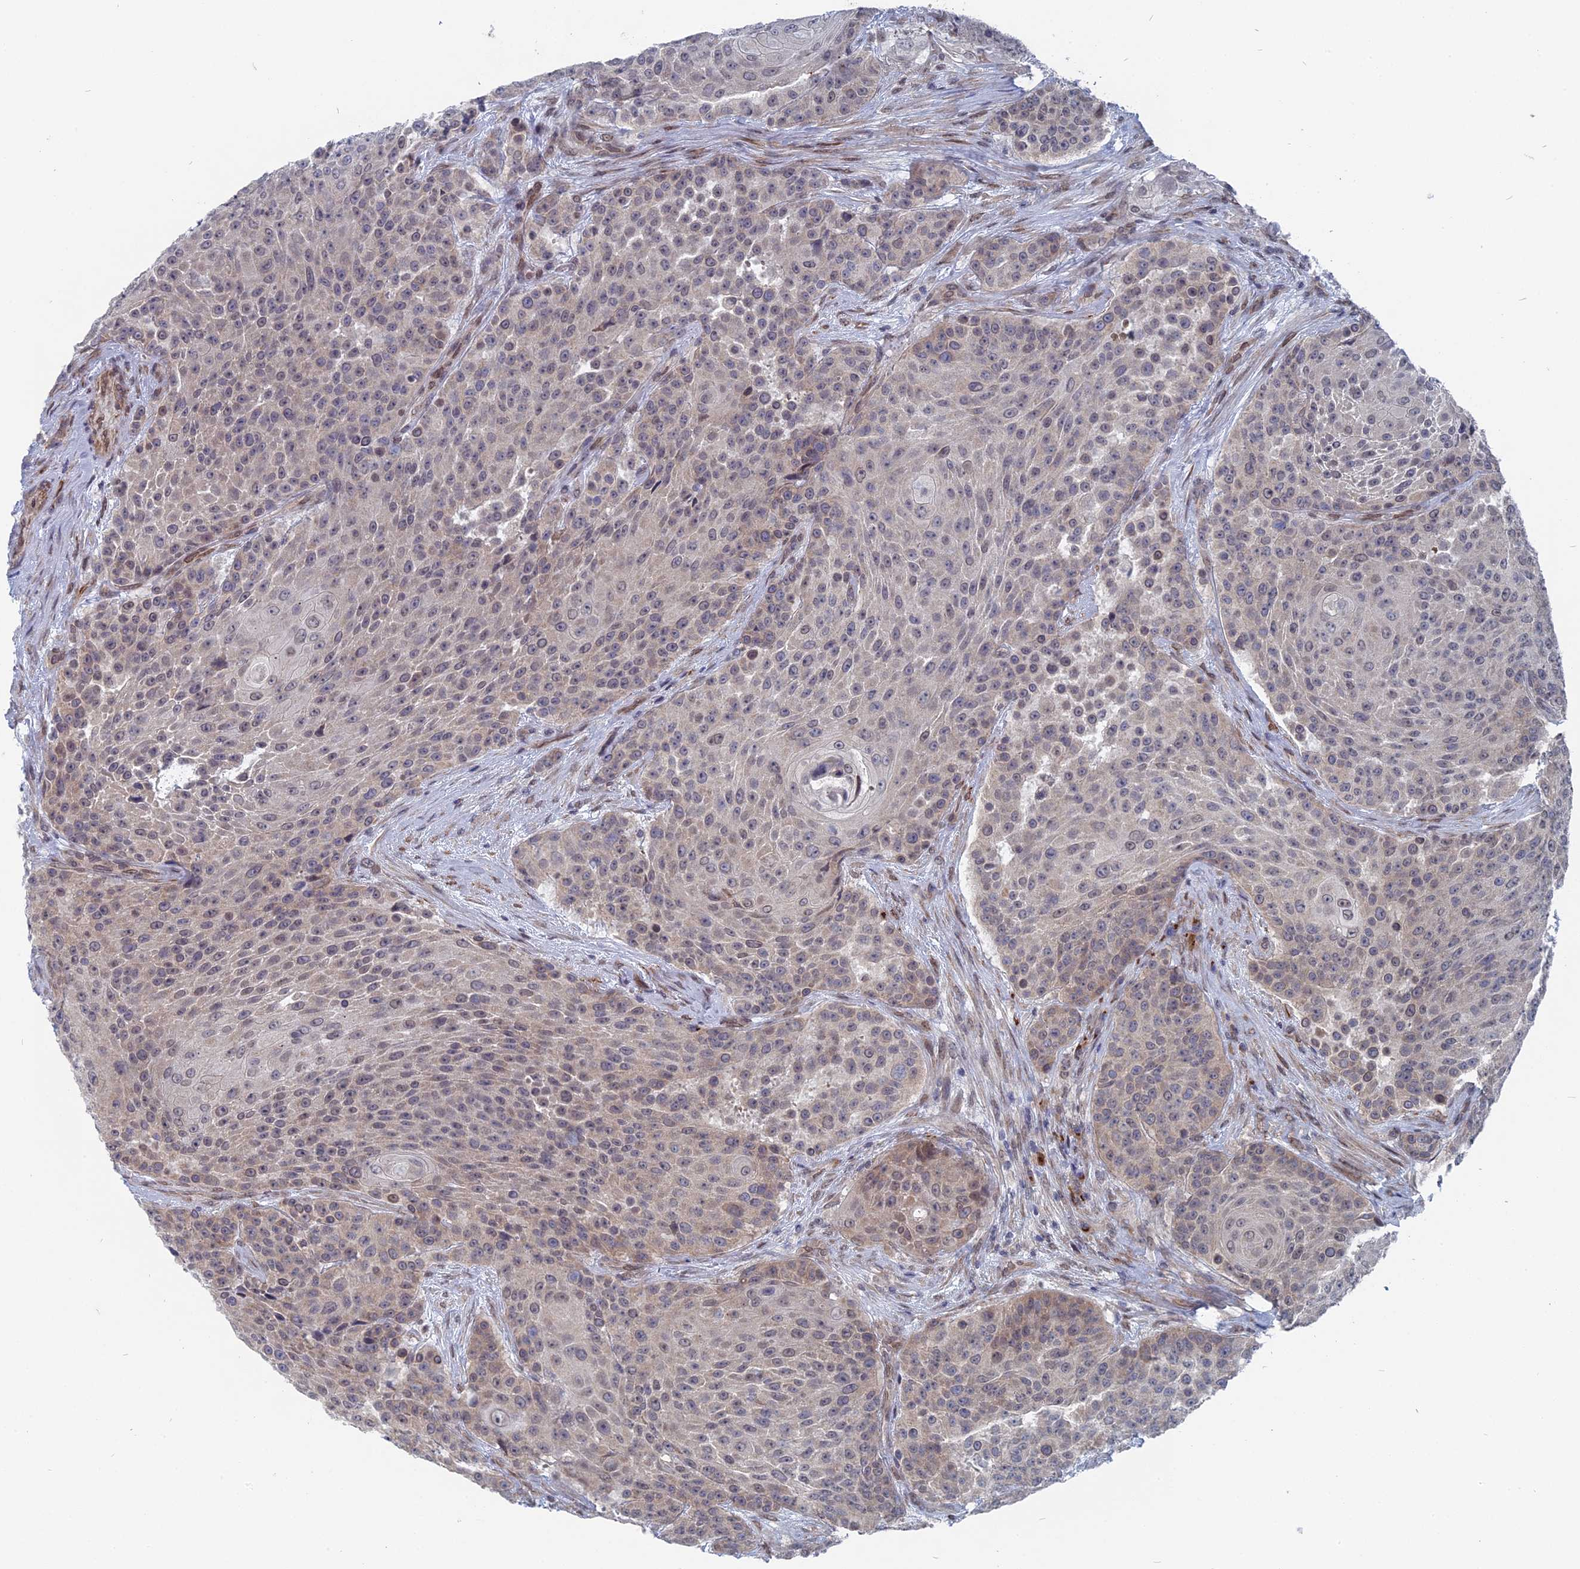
{"staining": {"intensity": "weak", "quantity": "<25%", "location": "cytoplasmic/membranous,nuclear"}, "tissue": "urothelial cancer", "cell_type": "Tumor cells", "image_type": "cancer", "snomed": [{"axis": "morphology", "description": "Urothelial carcinoma, High grade"}, {"axis": "topography", "description": "Urinary bladder"}], "caption": "High magnification brightfield microscopy of urothelial cancer stained with DAB (brown) and counterstained with hematoxylin (blue): tumor cells show no significant staining.", "gene": "MTRF1", "patient": {"sex": "female", "age": 63}}